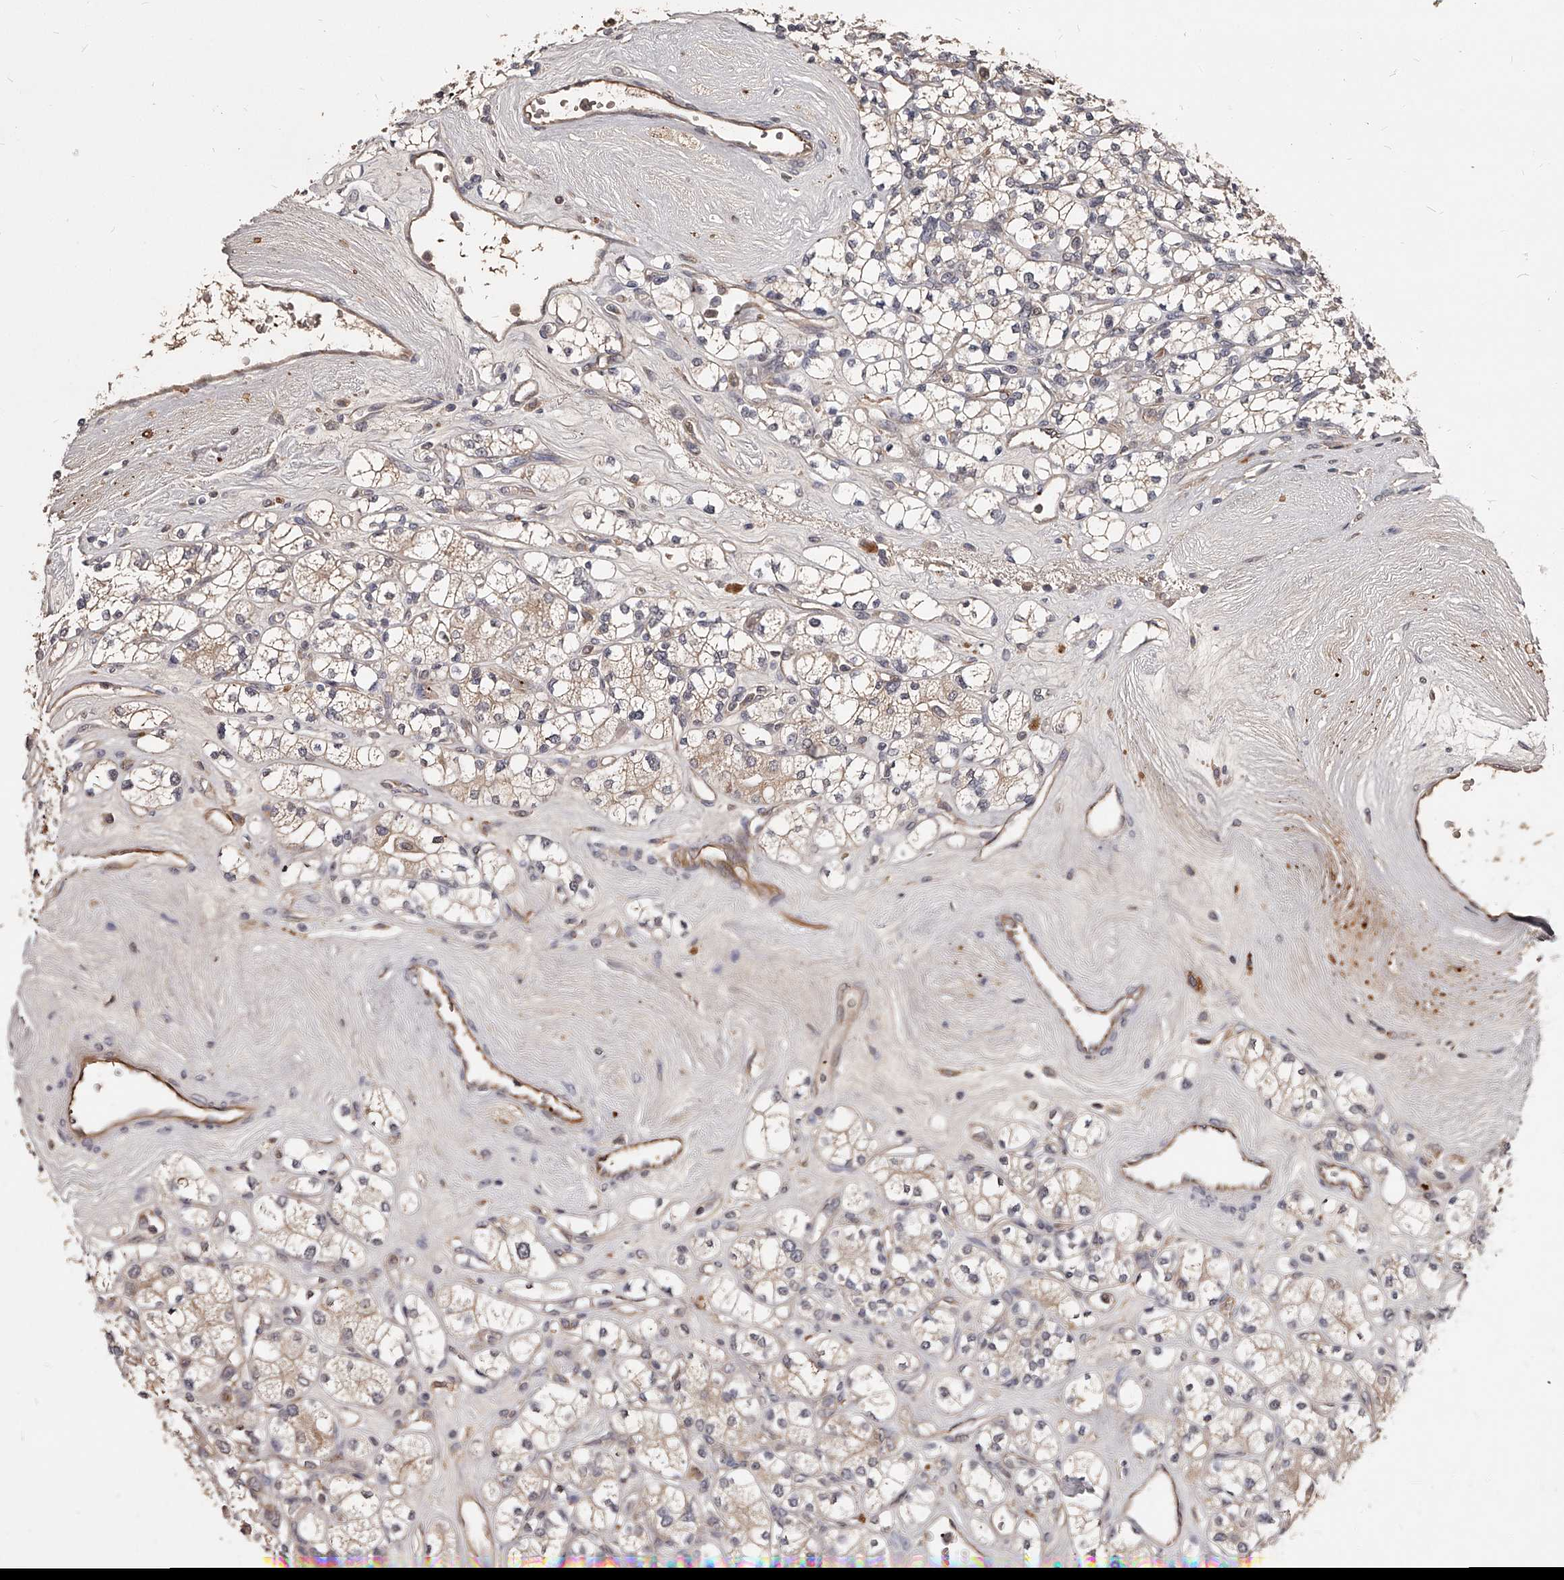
{"staining": {"intensity": "weak", "quantity": ">75%", "location": "cytoplasmic/membranous"}, "tissue": "renal cancer", "cell_type": "Tumor cells", "image_type": "cancer", "snomed": [{"axis": "morphology", "description": "Adenocarcinoma, NOS"}, {"axis": "topography", "description": "Kidney"}], "caption": "Immunohistochemical staining of renal cancer (adenocarcinoma) reveals low levels of weak cytoplasmic/membranous expression in about >75% of tumor cells.", "gene": "URGCP", "patient": {"sex": "male", "age": 77}}